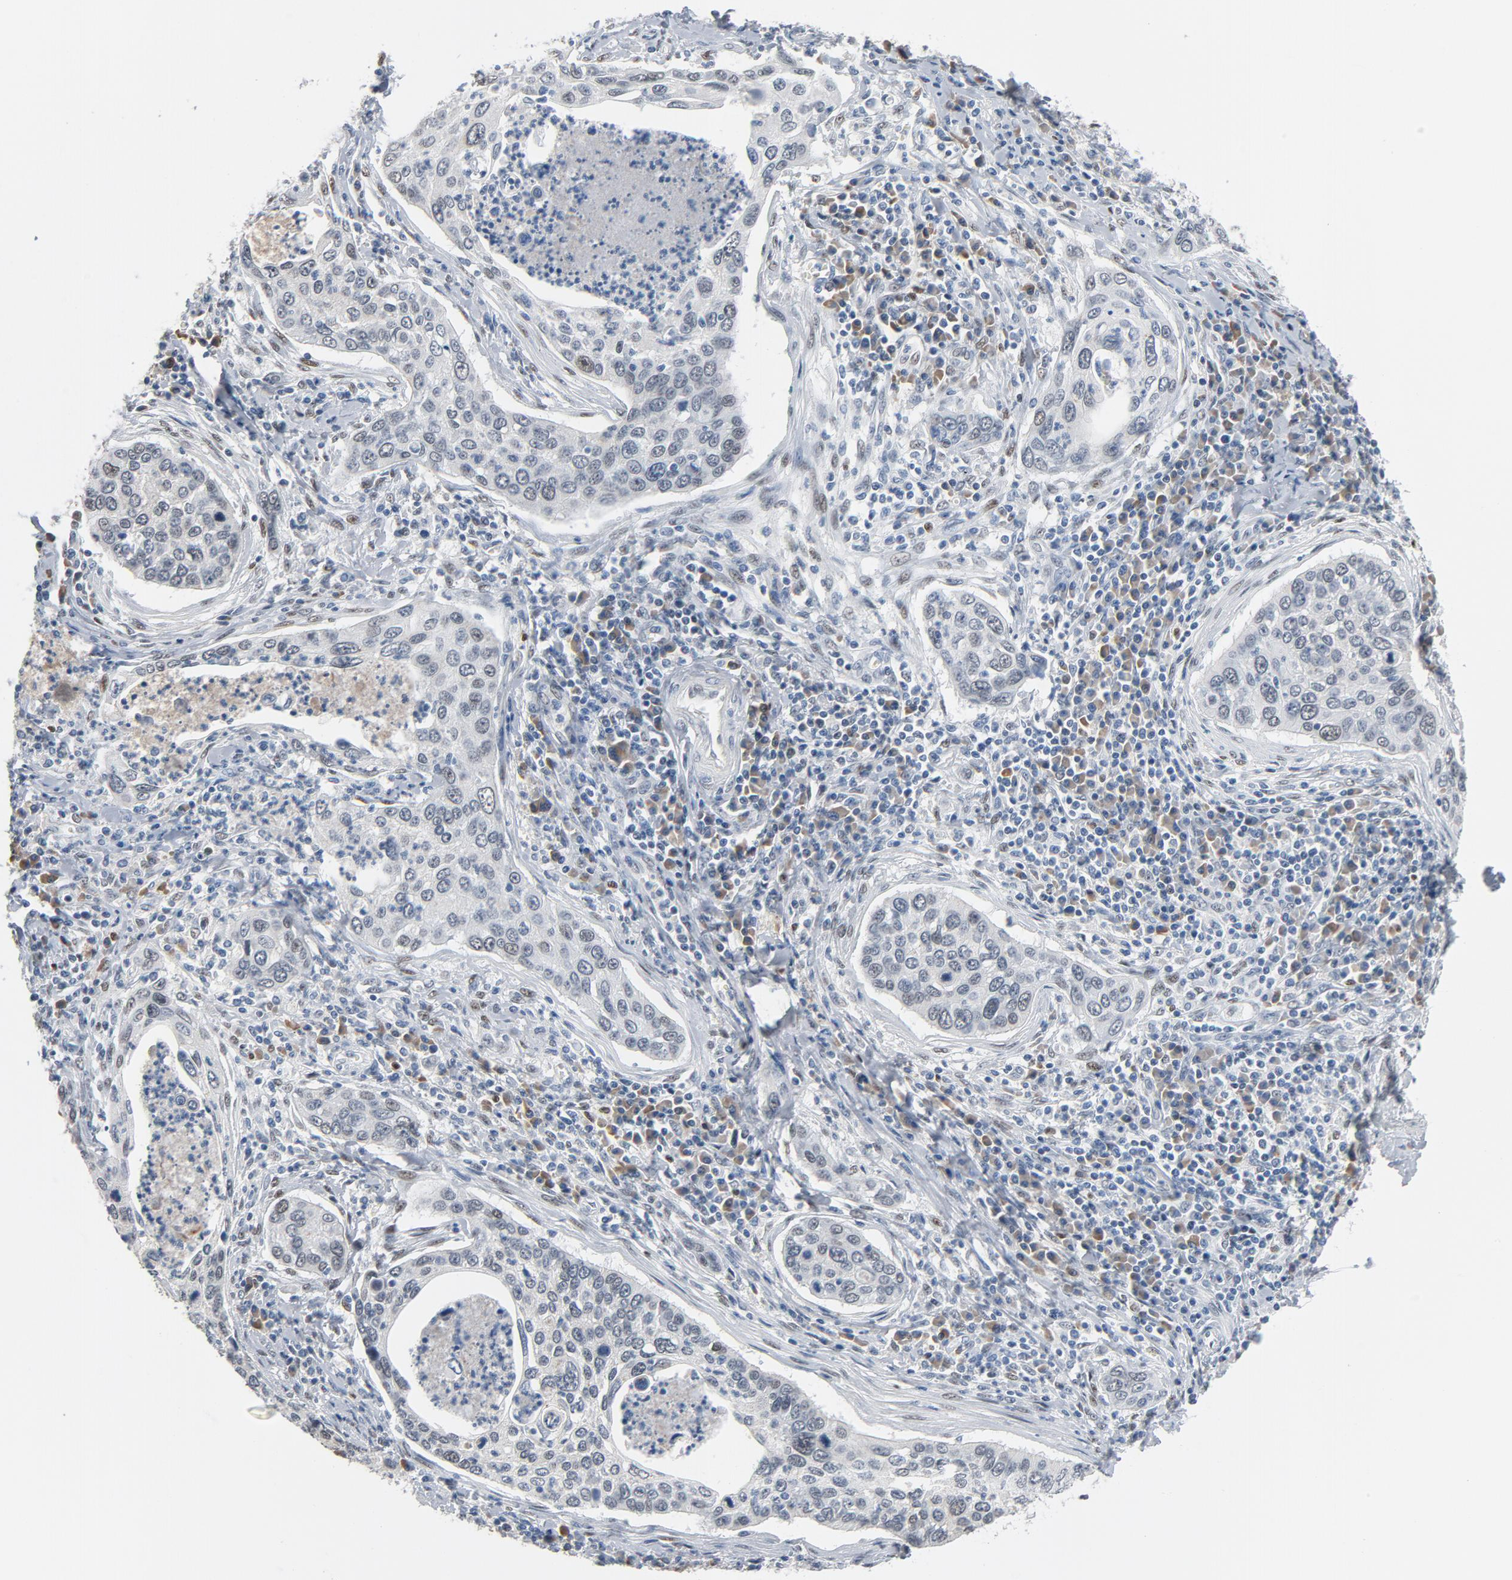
{"staining": {"intensity": "negative", "quantity": "none", "location": "none"}, "tissue": "cervical cancer", "cell_type": "Tumor cells", "image_type": "cancer", "snomed": [{"axis": "morphology", "description": "Squamous cell carcinoma, NOS"}, {"axis": "topography", "description": "Cervix"}], "caption": "This histopathology image is of cervical squamous cell carcinoma stained with immunohistochemistry (IHC) to label a protein in brown with the nuclei are counter-stained blue. There is no expression in tumor cells.", "gene": "FOXP1", "patient": {"sex": "female", "age": 53}}